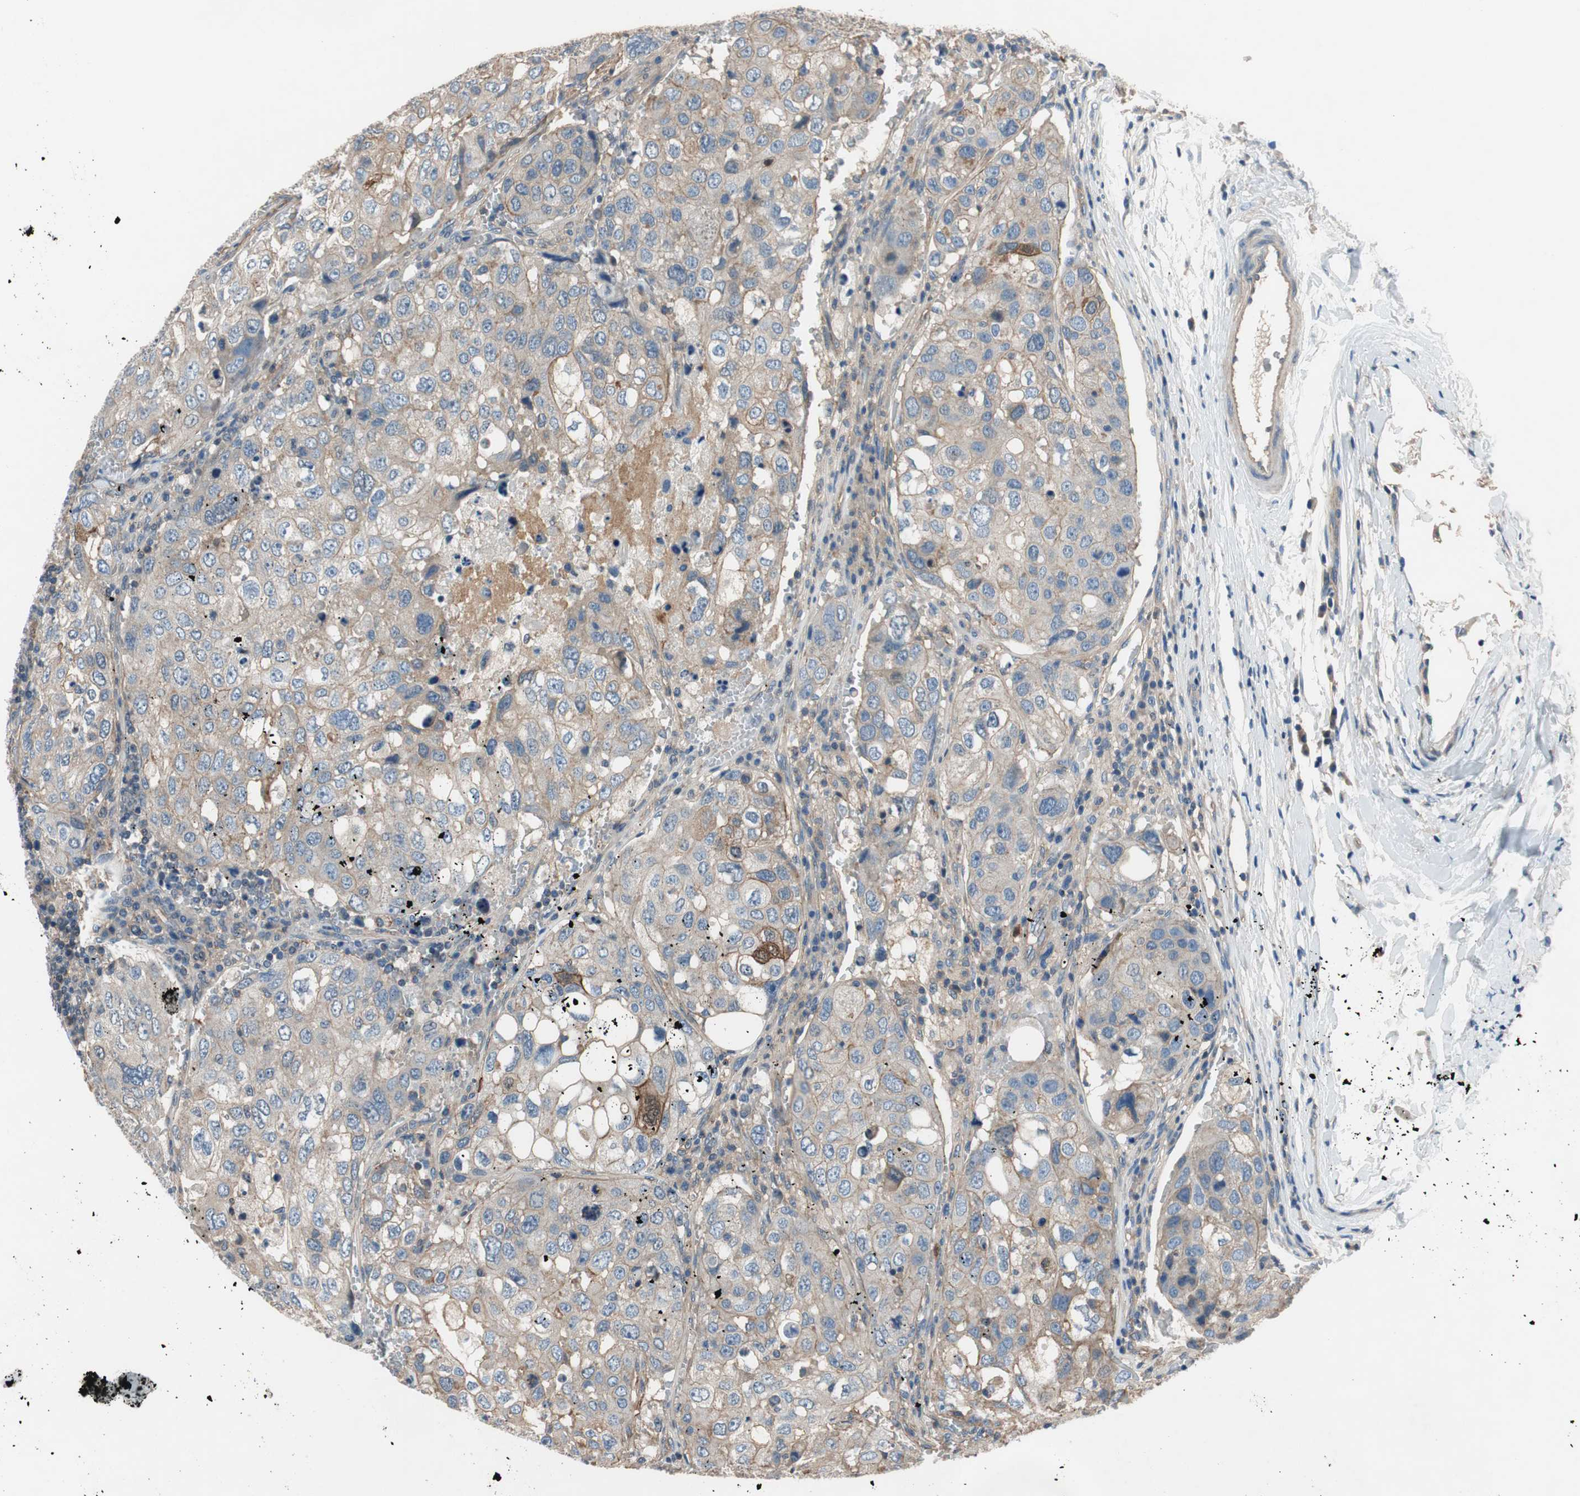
{"staining": {"intensity": "moderate", "quantity": "<25%", "location": "cytoplasmic/membranous"}, "tissue": "urothelial cancer", "cell_type": "Tumor cells", "image_type": "cancer", "snomed": [{"axis": "morphology", "description": "Urothelial carcinoma, High grade"}, {"axis": "topography", "description": "Lymph node"}, {"axis": "topography", "description": "Urinary bladder"}], "caption": "Immunohistochemical staining of urothelial carcinoma (high-grade) demonstrates low levels of moderate cytoplasmic/membranous protein expression in approximately <25% of tumor cells.", "gene": "CALML3", "patient": {"sex": "male", "age": 51}}